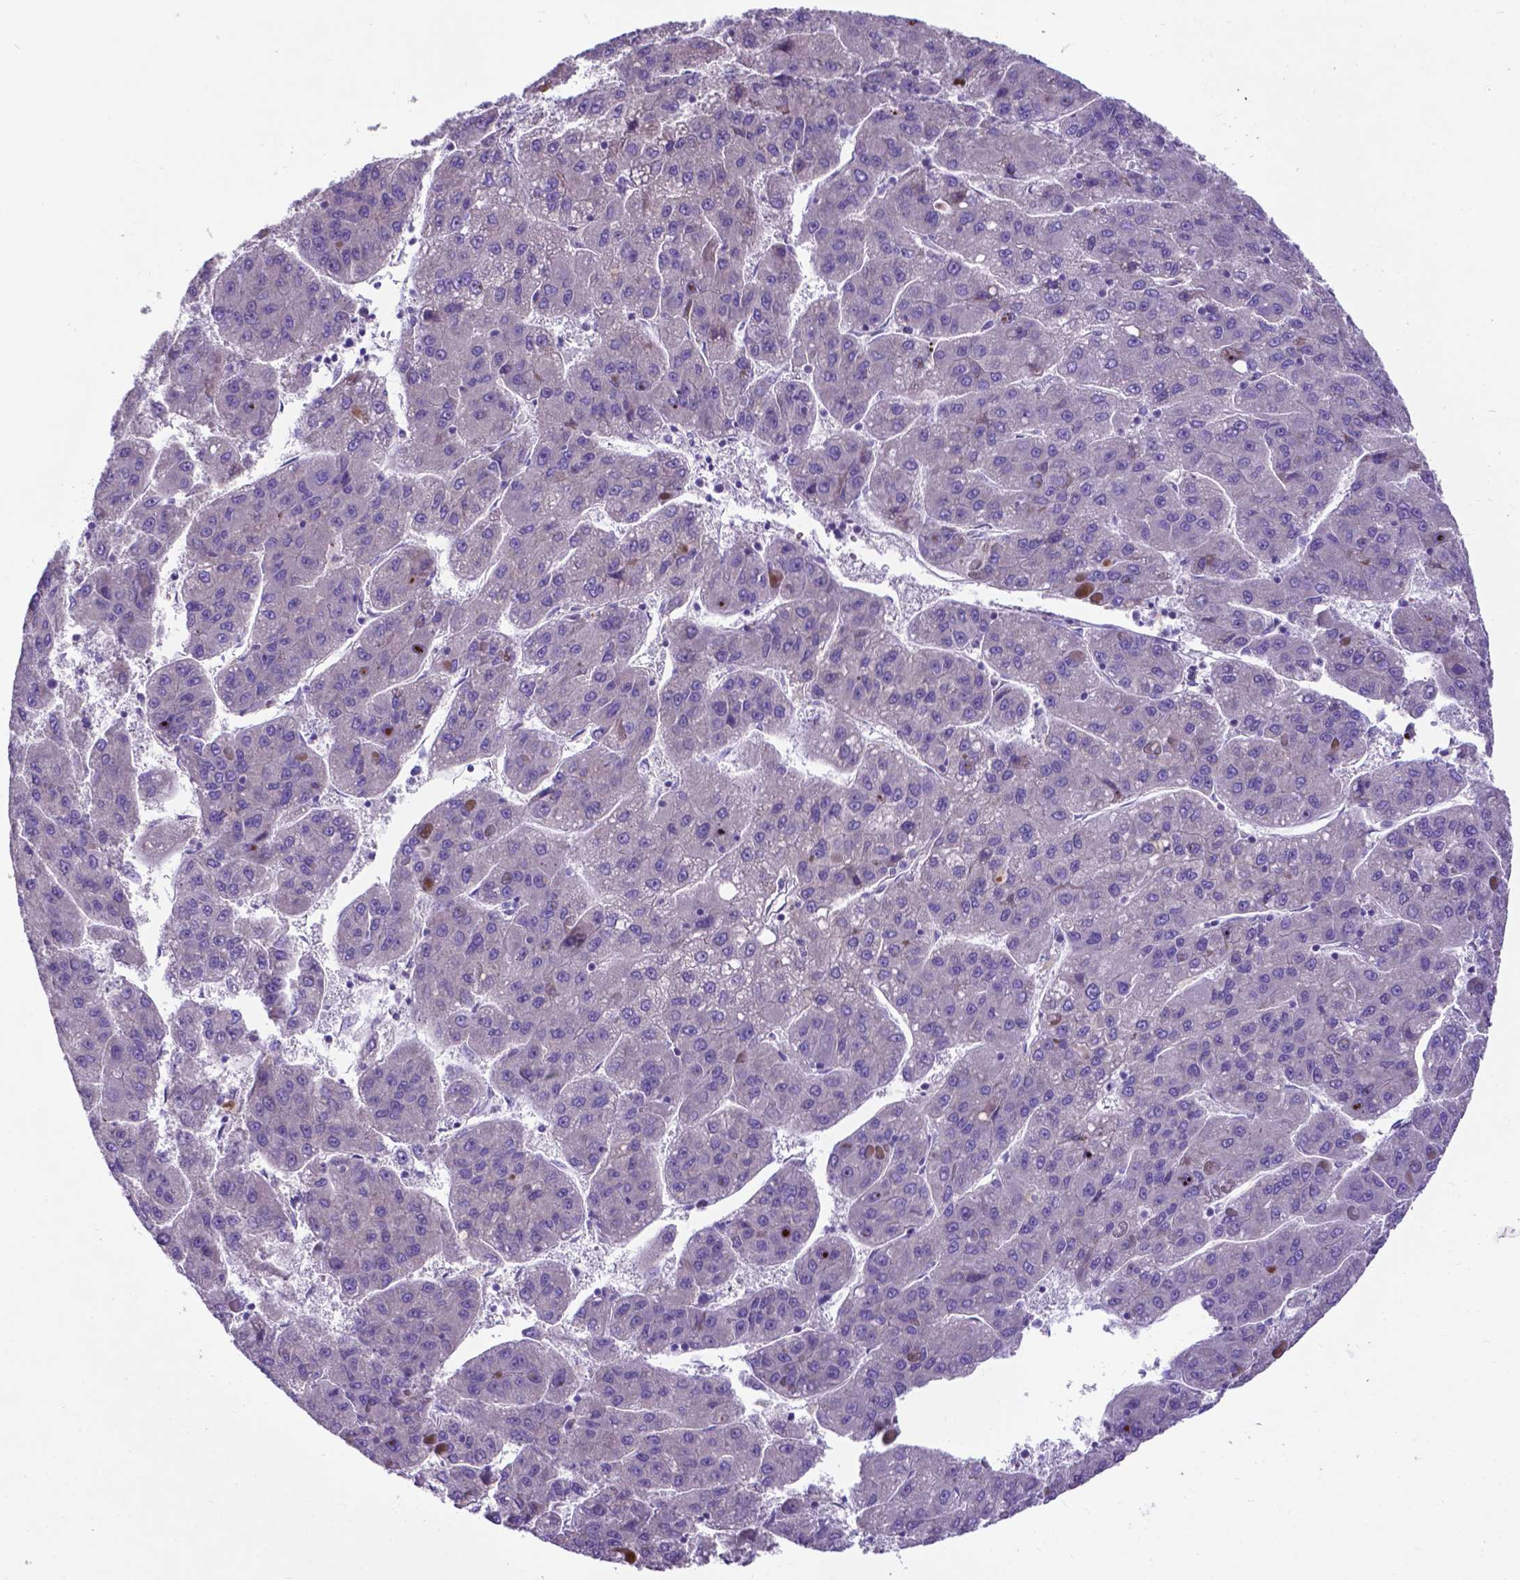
{"staining": {"intensity": "negative", "quantity": "none", "location": "none"}, "tissue": "liver cancer", "cell_type": "Tumor cells", "image_type": "cancer", "snomed": [{"axis": "morphology", "description": "Carcinoma, Hepatocellular, NOS"}, {"axis": "topography", "description": "Liver"}], "caption": "Human hepatocellular carcinoma (liver) stained for a protein using immunohistochemistry demonstrates no positivity in tumor cells.", "gene": "PFKFB4", "patient": {"sex": "female", "age": 82}}